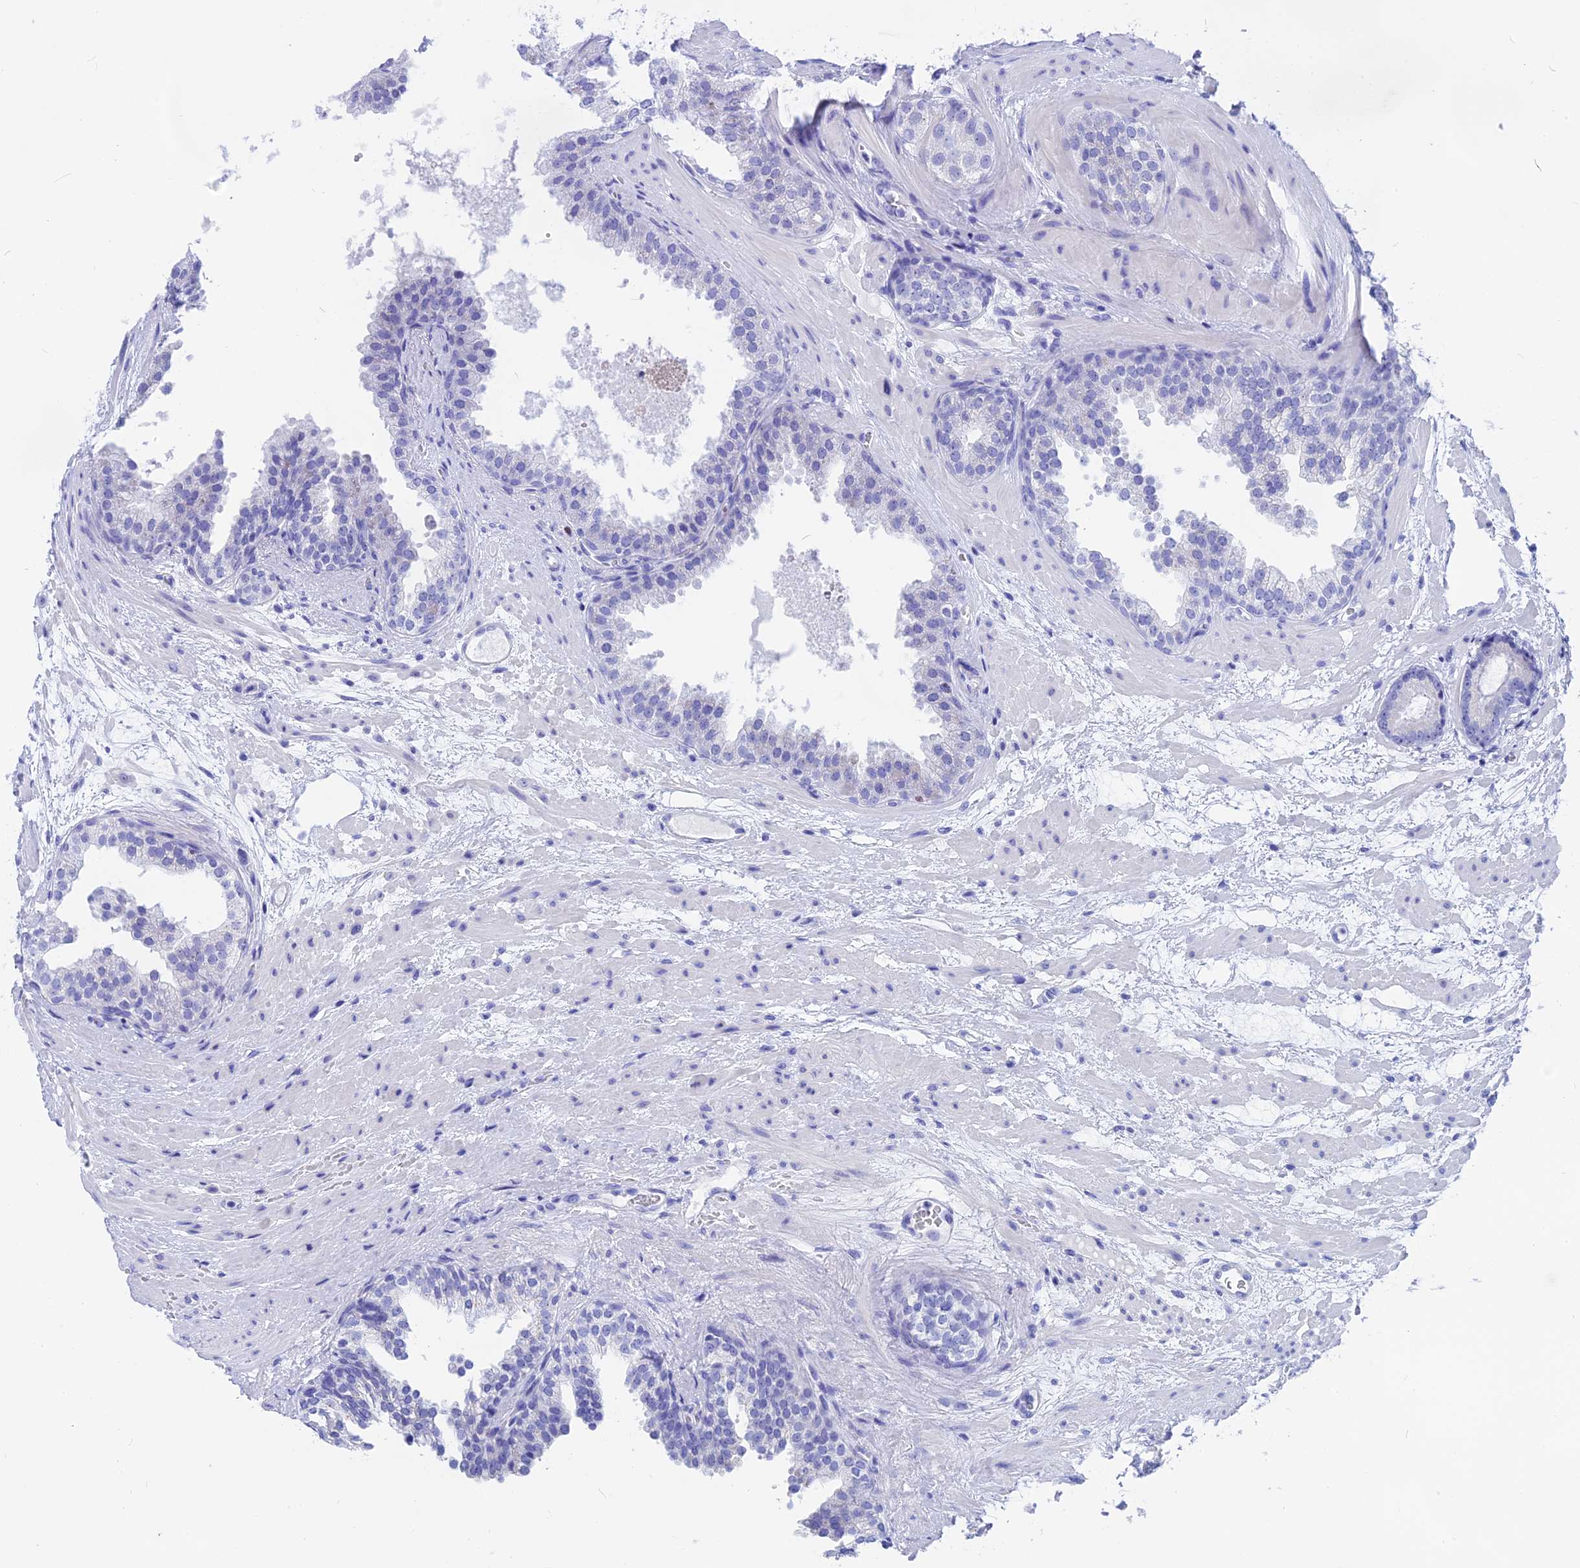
{"staining": {"intensity": "negative", "quantity": "none", "location": "none"}, "tissue": "prostate cancer", "cell_type": "Tumor cells", "image_type": "cancer", "snomed": [{"axis": "morphology", "description": "Adenocarcinoma, High grade"}, {"axis": "topography", "description": "Prostate"}], "caption": "Prostate cancer (adenocarcinoma (high-grade)) was stained to show a protein in brown. There is no significant staining in tumor cells.", "gene": "ISCA1", "patient": {"sex": "male", "age": 59}}